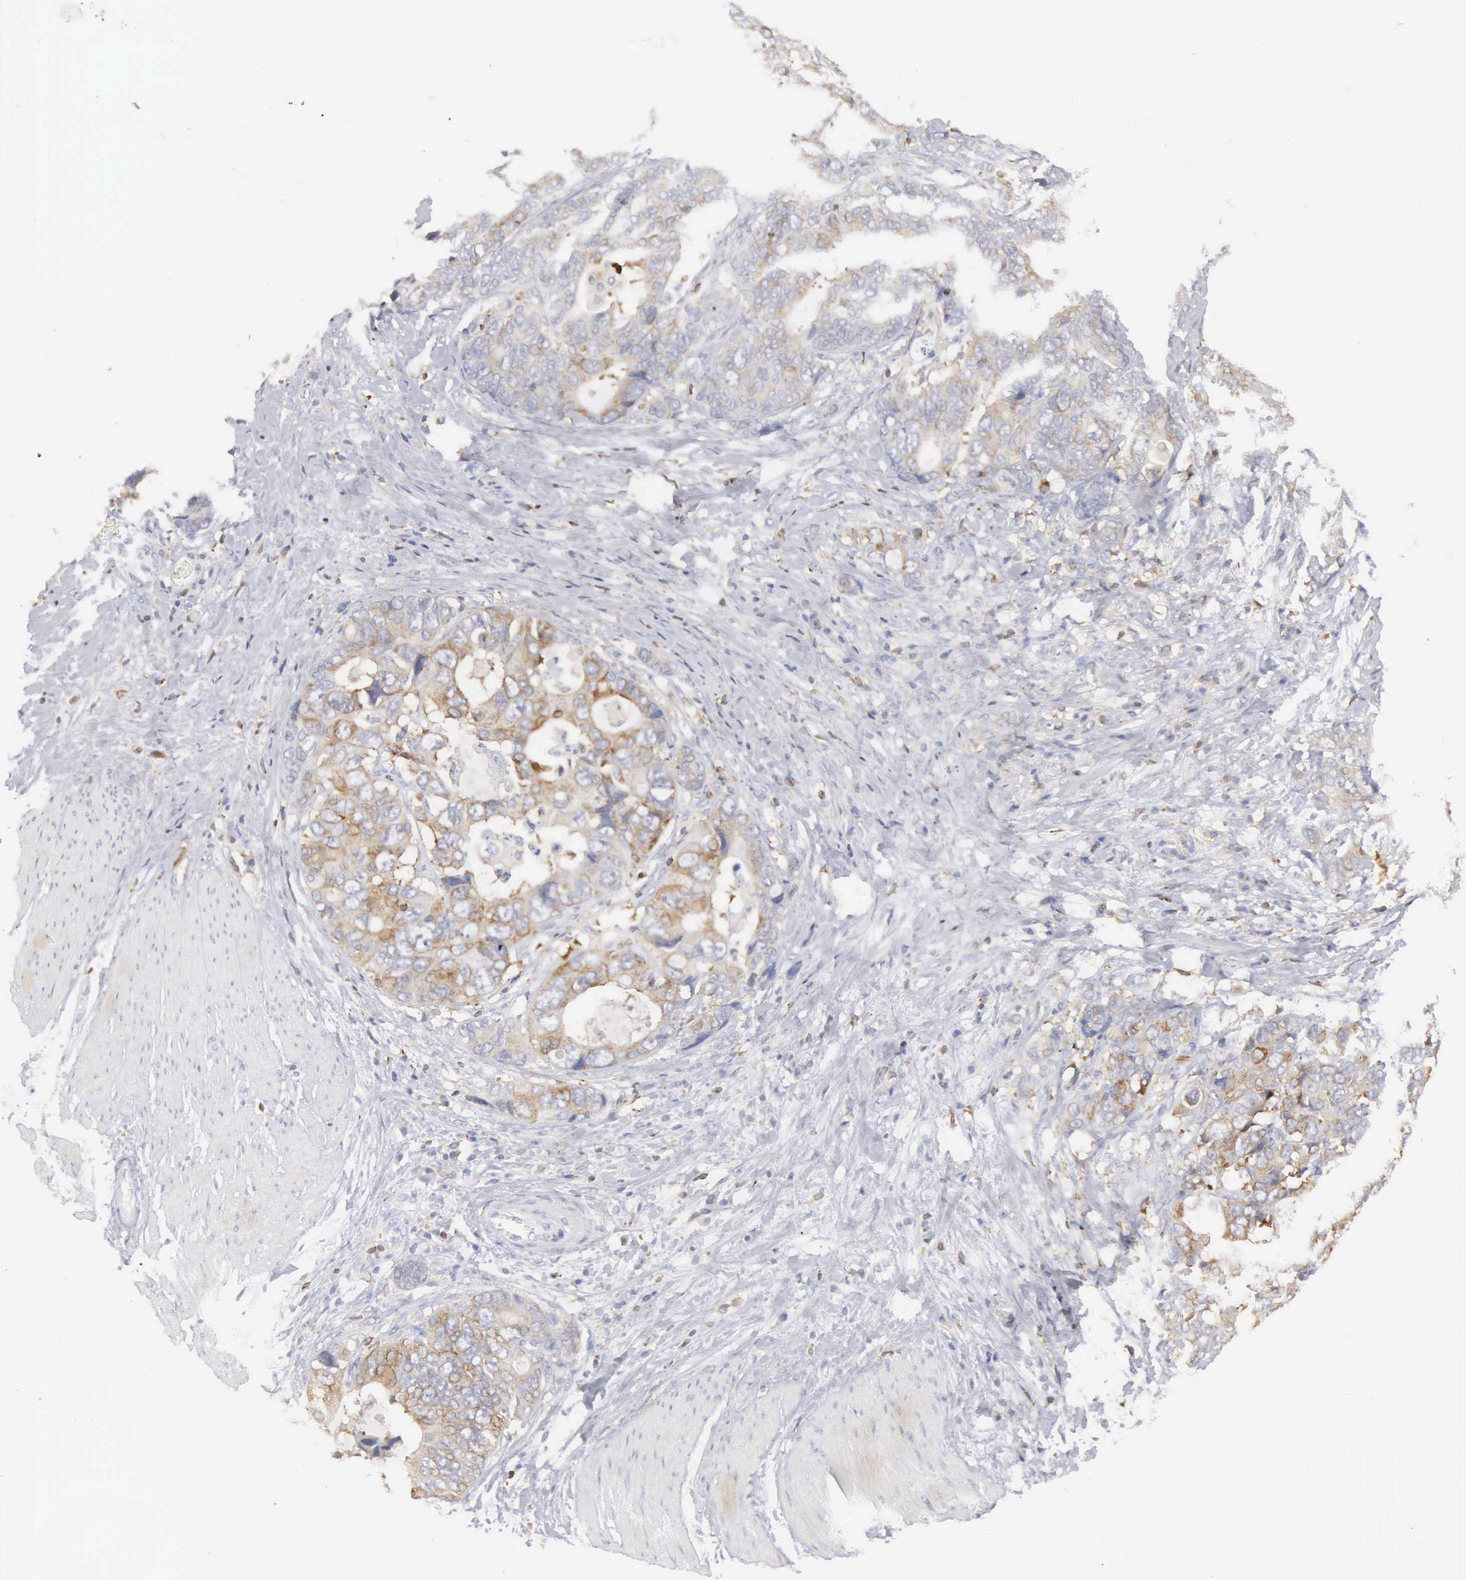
{"staining": {"intensity": "weak", "quantity": "25%-75%", "location": "cytoplasmic/membranous"}, "tissue": "prostate cancer", "cell_type": "Tumor cells", "image_type": "cancer", "snomed": [{"axis": "morphology", "description": "Adenocarcinoma, Medium grade"}, {"axis": "topography", "description": "Prostate"}], "caption": "Immunohistochemical staining of human prostate cancer (medium-grade adenocarcinoma) reveals low levels of weak cytoplasmic/membranous staining in about 25%-75% of tumor cells.", "gene": "SH3BP1", "patient": {"sex": "male", "age": 73}}